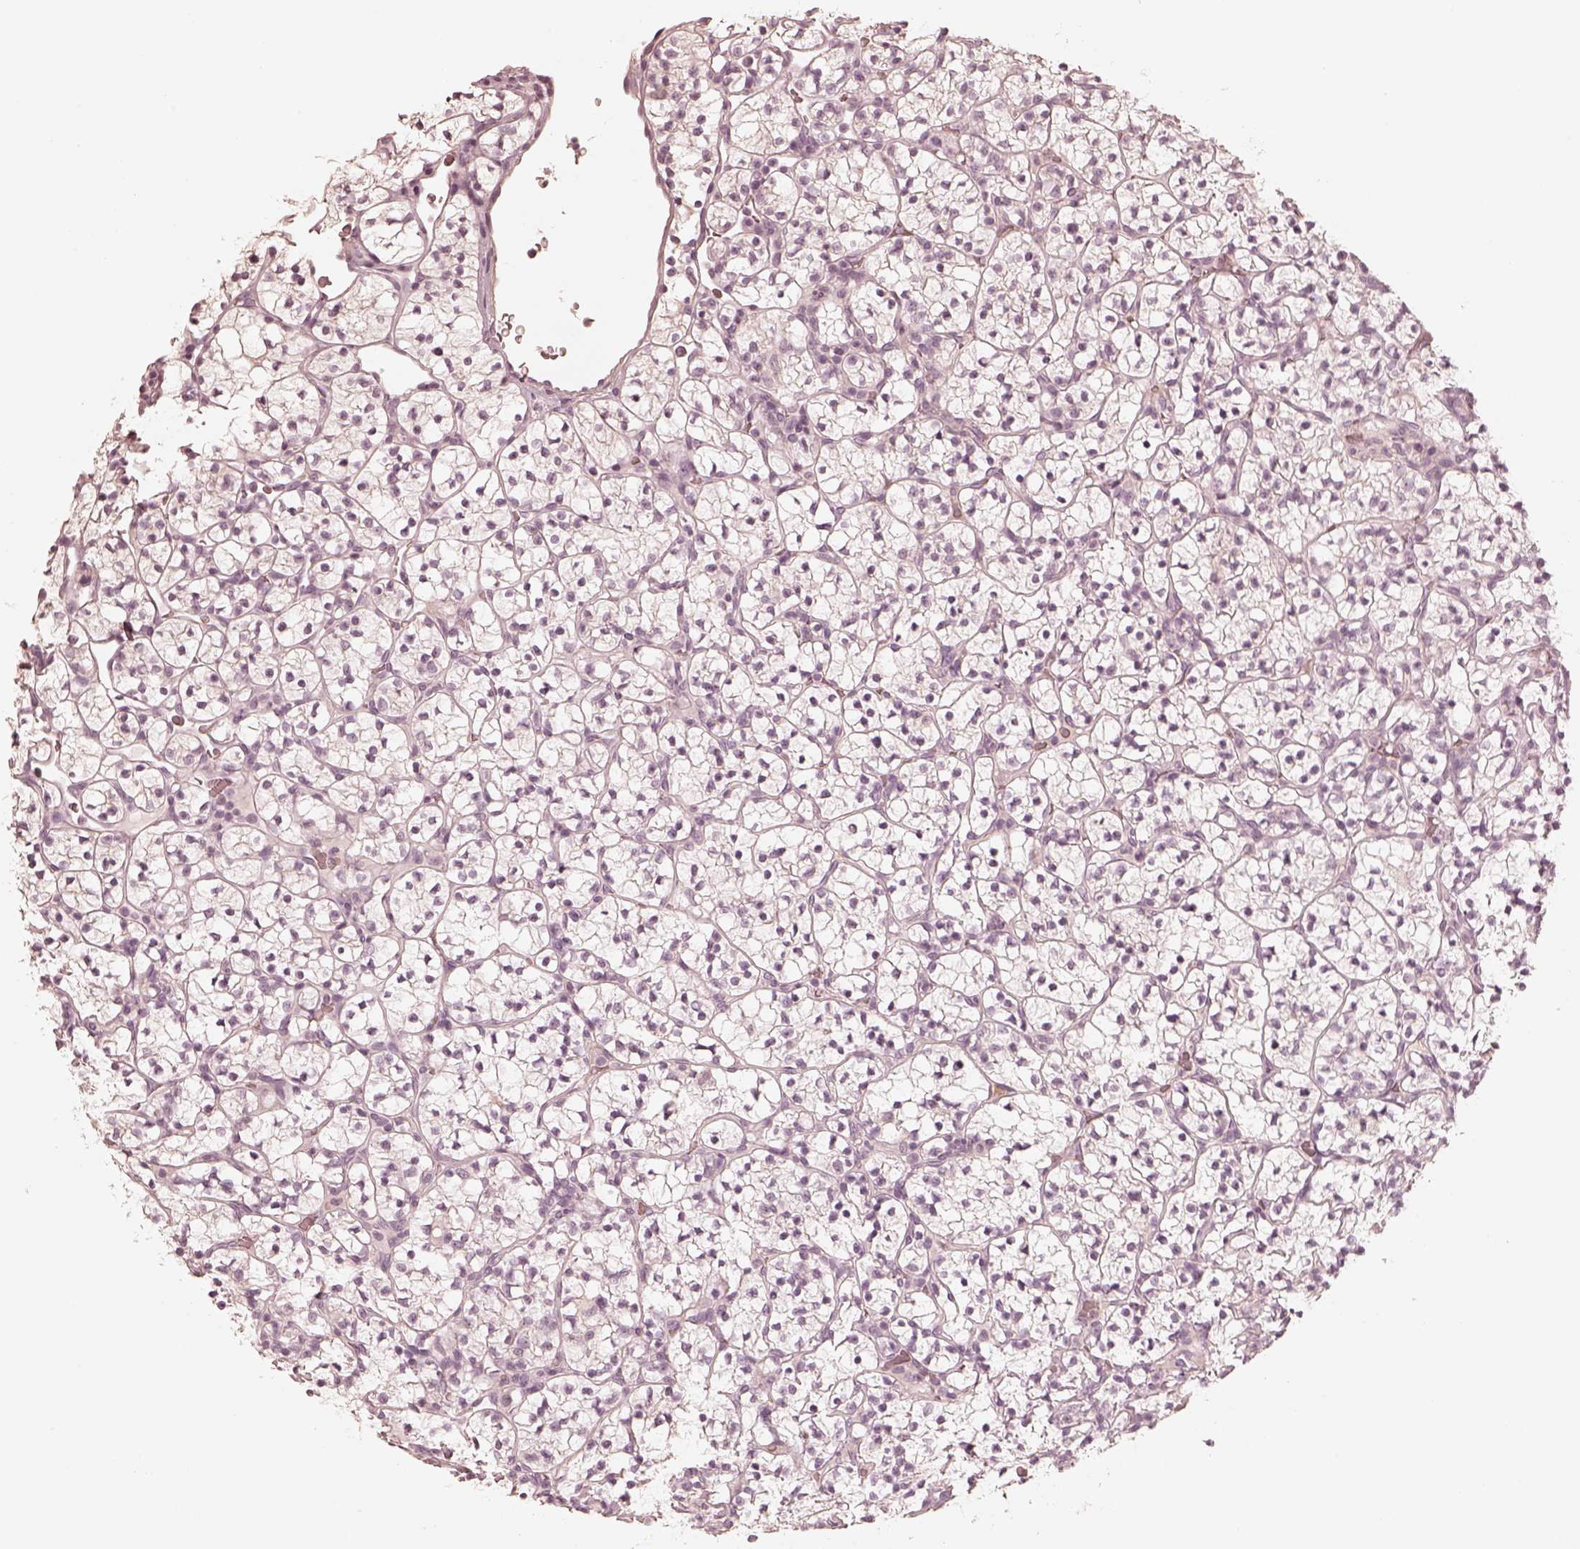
{"staining": {"intensity": "negative", "quantity": "none", "location": "none"}, "tissue": "renal cancer", "cell_type": "Tumor cells", "image_type": "cancer", "snomed": [{"axis": "morphology", "description": "Adenocarcinoma, NOS"}, {"axis": "topography", "description": "Kidney"}], "caption": "Adenocarcinoma (renal) was stained to show a protein in brown. There is no significant expression in tumor cells.", "gene": "CALR3", "patient": {"sex": "female", "age": 89}}